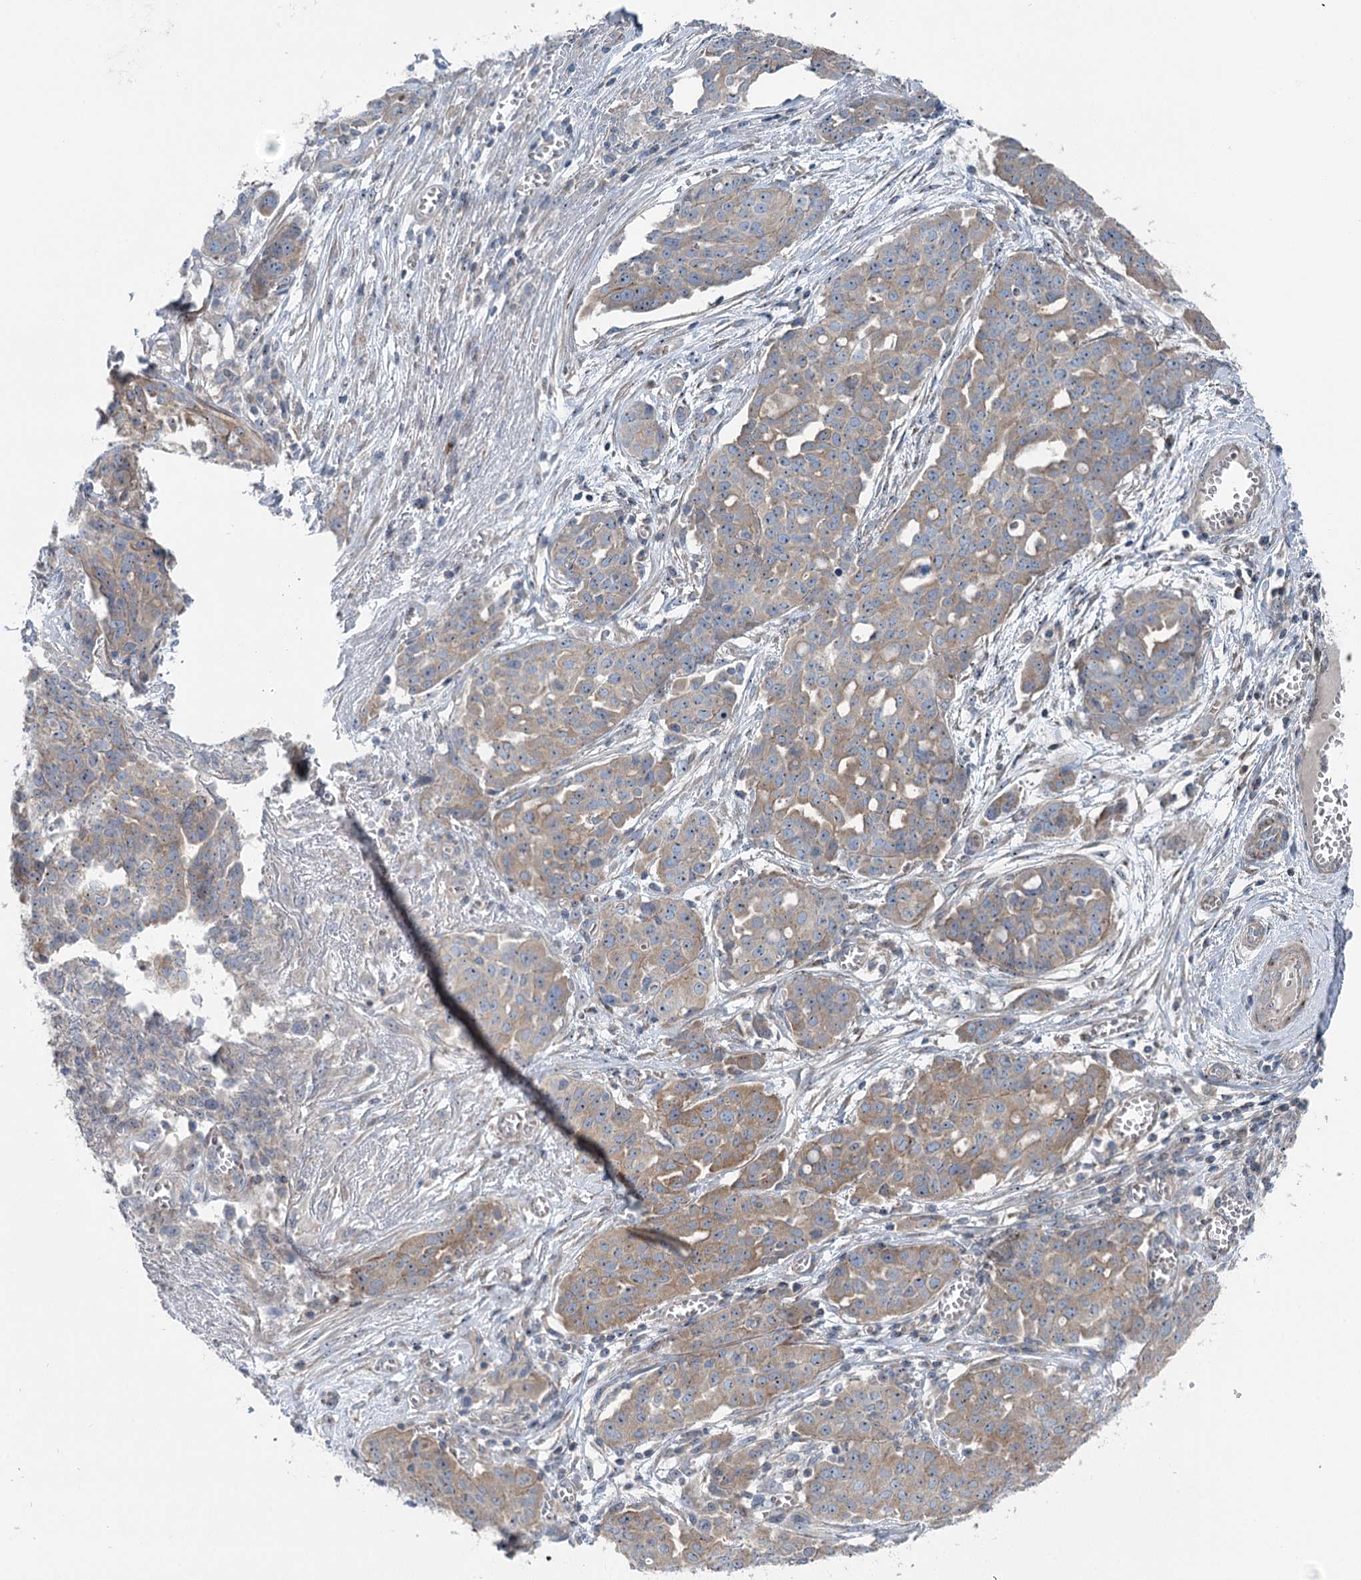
{"staining": {"intensity": "moderate", "quantity": ">75%", "location": "cytoplasmic/membranous"}, "tissue": "ovarian cancer", "cell_type": "Tumor cells", "image_type": "cancer", "snomed": [{"axis": "morphology", "description": "Cystadenocarcinoma, serous, NOS"}, {"axis": "topography", "description": "Soft tissue"}, {"axis": "topography", "description": "Ovary"}], "caption": "Immunohistochemistry photomicrograph of ovarian cancer (serous cystadenocarcinoma) stained for a protein (brown), which shows medium levels of moderate cytoplasmic/membranous staining in approximately >75% of tumor cells.", "gene": "MARK2", "patient": {"sex": "female", "age": 57}}